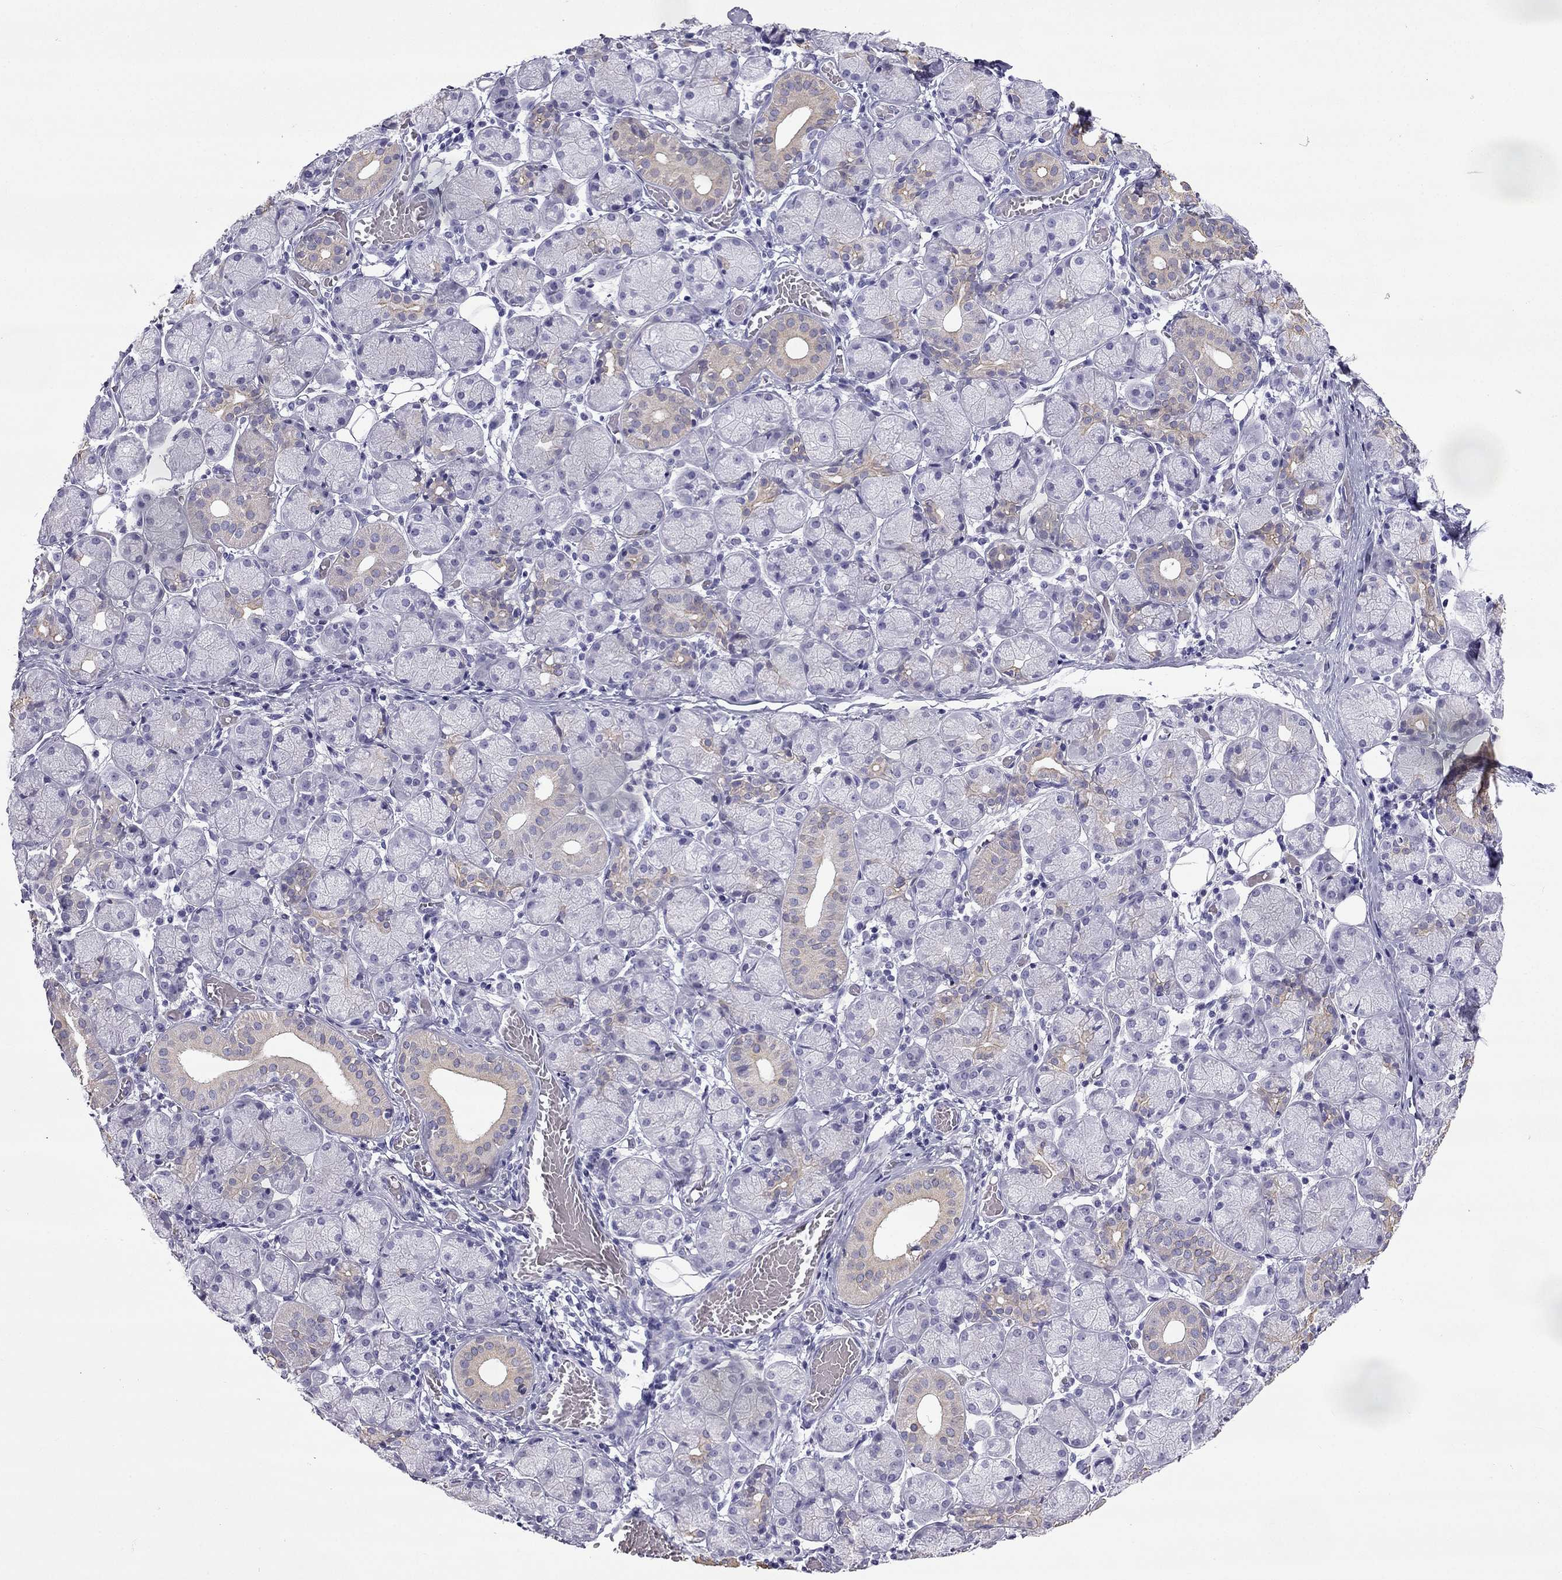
{"staining": {"intensity": "weak", "quantity": "<25%", "location": "cytoplasmic/membranous"}, "tissue": "salivary gland", "cell_type": "Glandular cells", "image_type": "normal", "snomed": [{"axis": "morphology", "description": "Normal tissue, NOS"}, {"axis": "topography", "description": "Salivary gland"}, {"axis": "topography", "description": "Peripheral nerve tissue"}], "caption": "There is no significant staining in glandular cells of salivary gland. Nuclei are stained in blue.", "gene": "GJA8", "patient": {"sex": "female", "age": 24}}